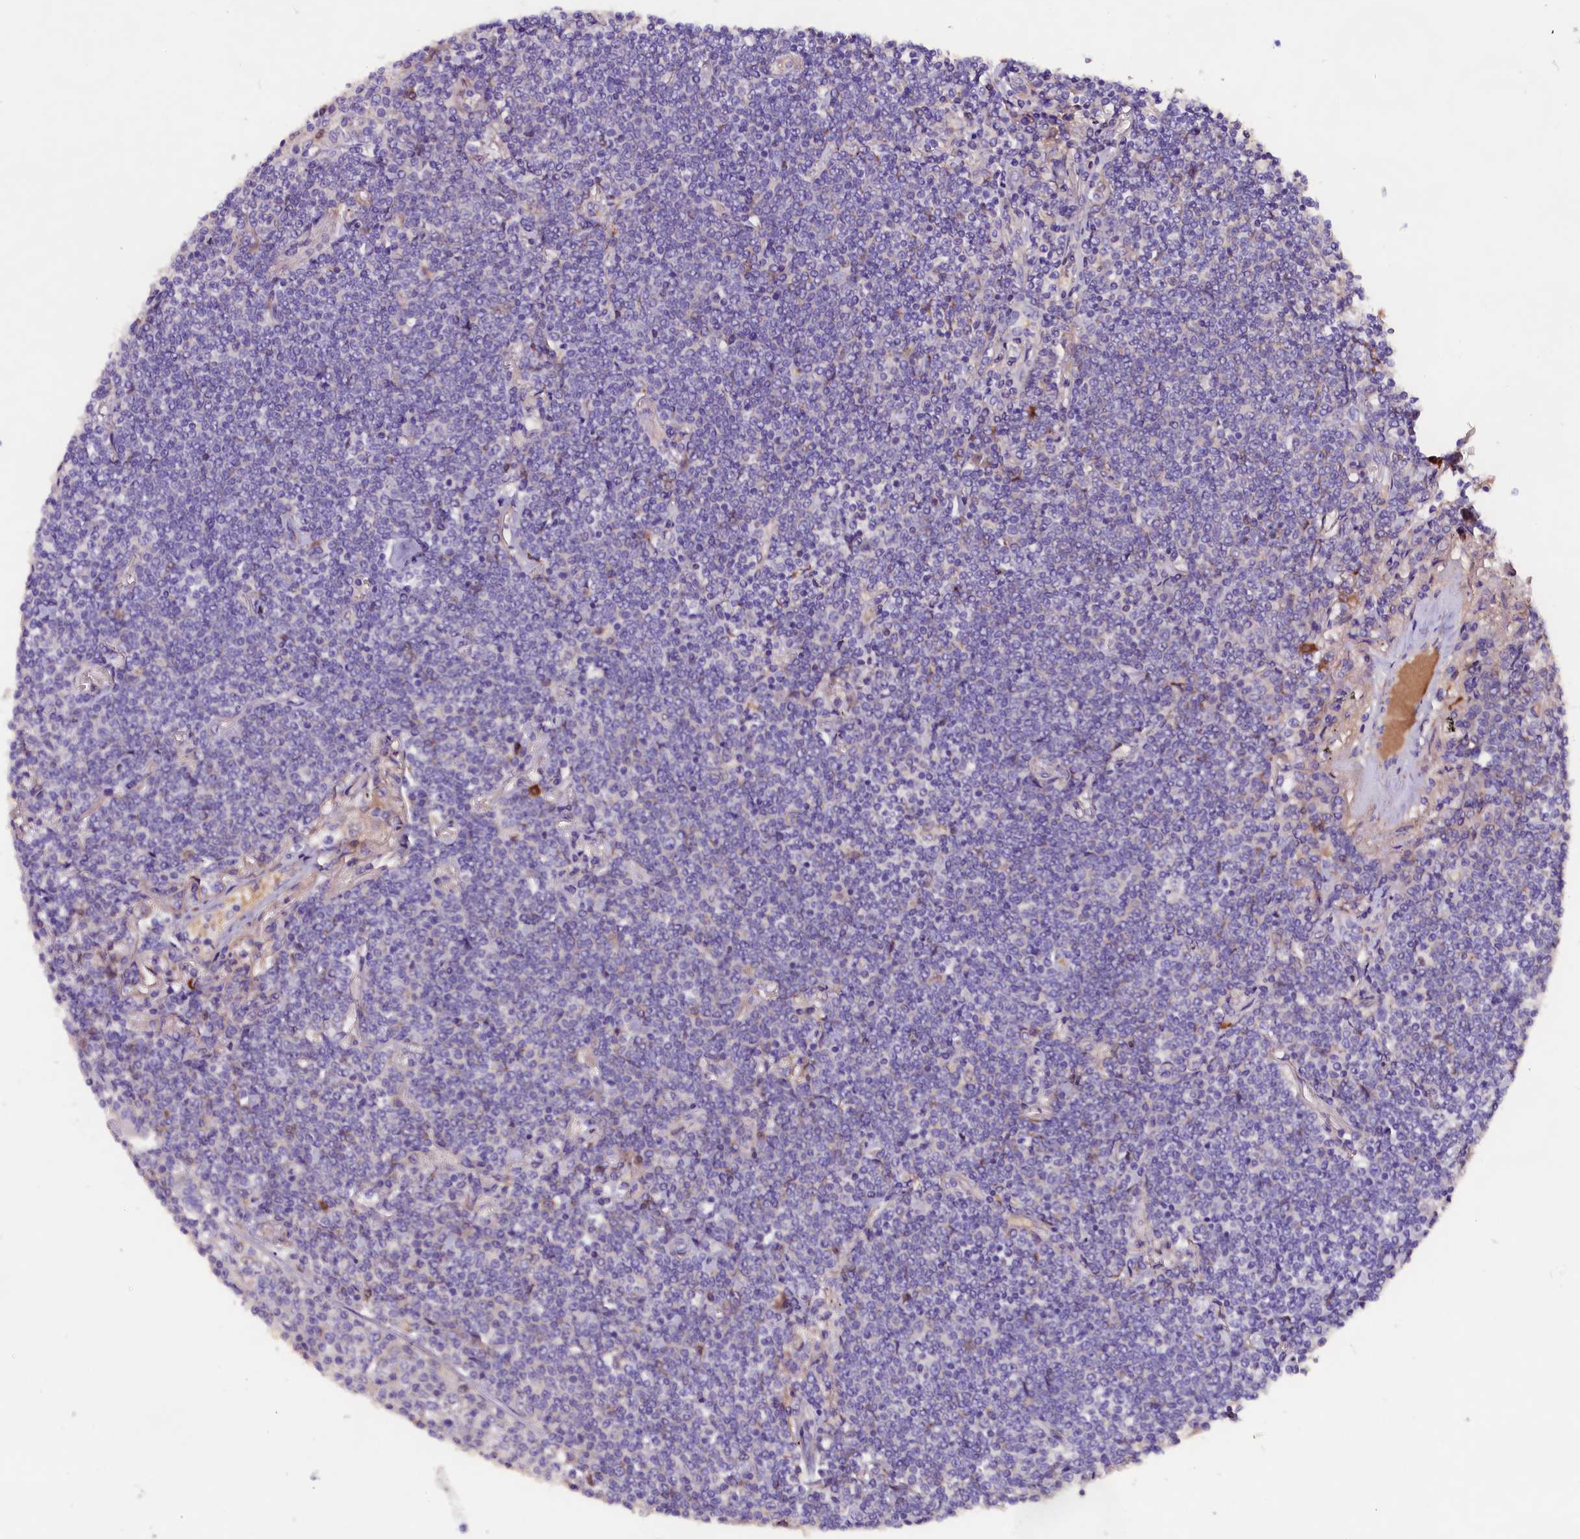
{"staining": {"intensity": "negative", "quantity": "none", "location": "none"}, "tissue": "lymphoma", "cell_type": "Tumor cells", "image_type": "cancer", "snomed": [{"axis": "morphology", "description": "Malignant lymphoma, non-Hodgkin's type, Low grade"}, {"axis": "topography", "description": "Lung"}], "caption": "Human low-grade malignant lymphoma, non-Hodgkin's type stained for a protein using immunohistochemistry (IHC) exhibits no expression in tumor cells.", "gene": "SOD3", "patient": {"sex": "female", "age": 71}}